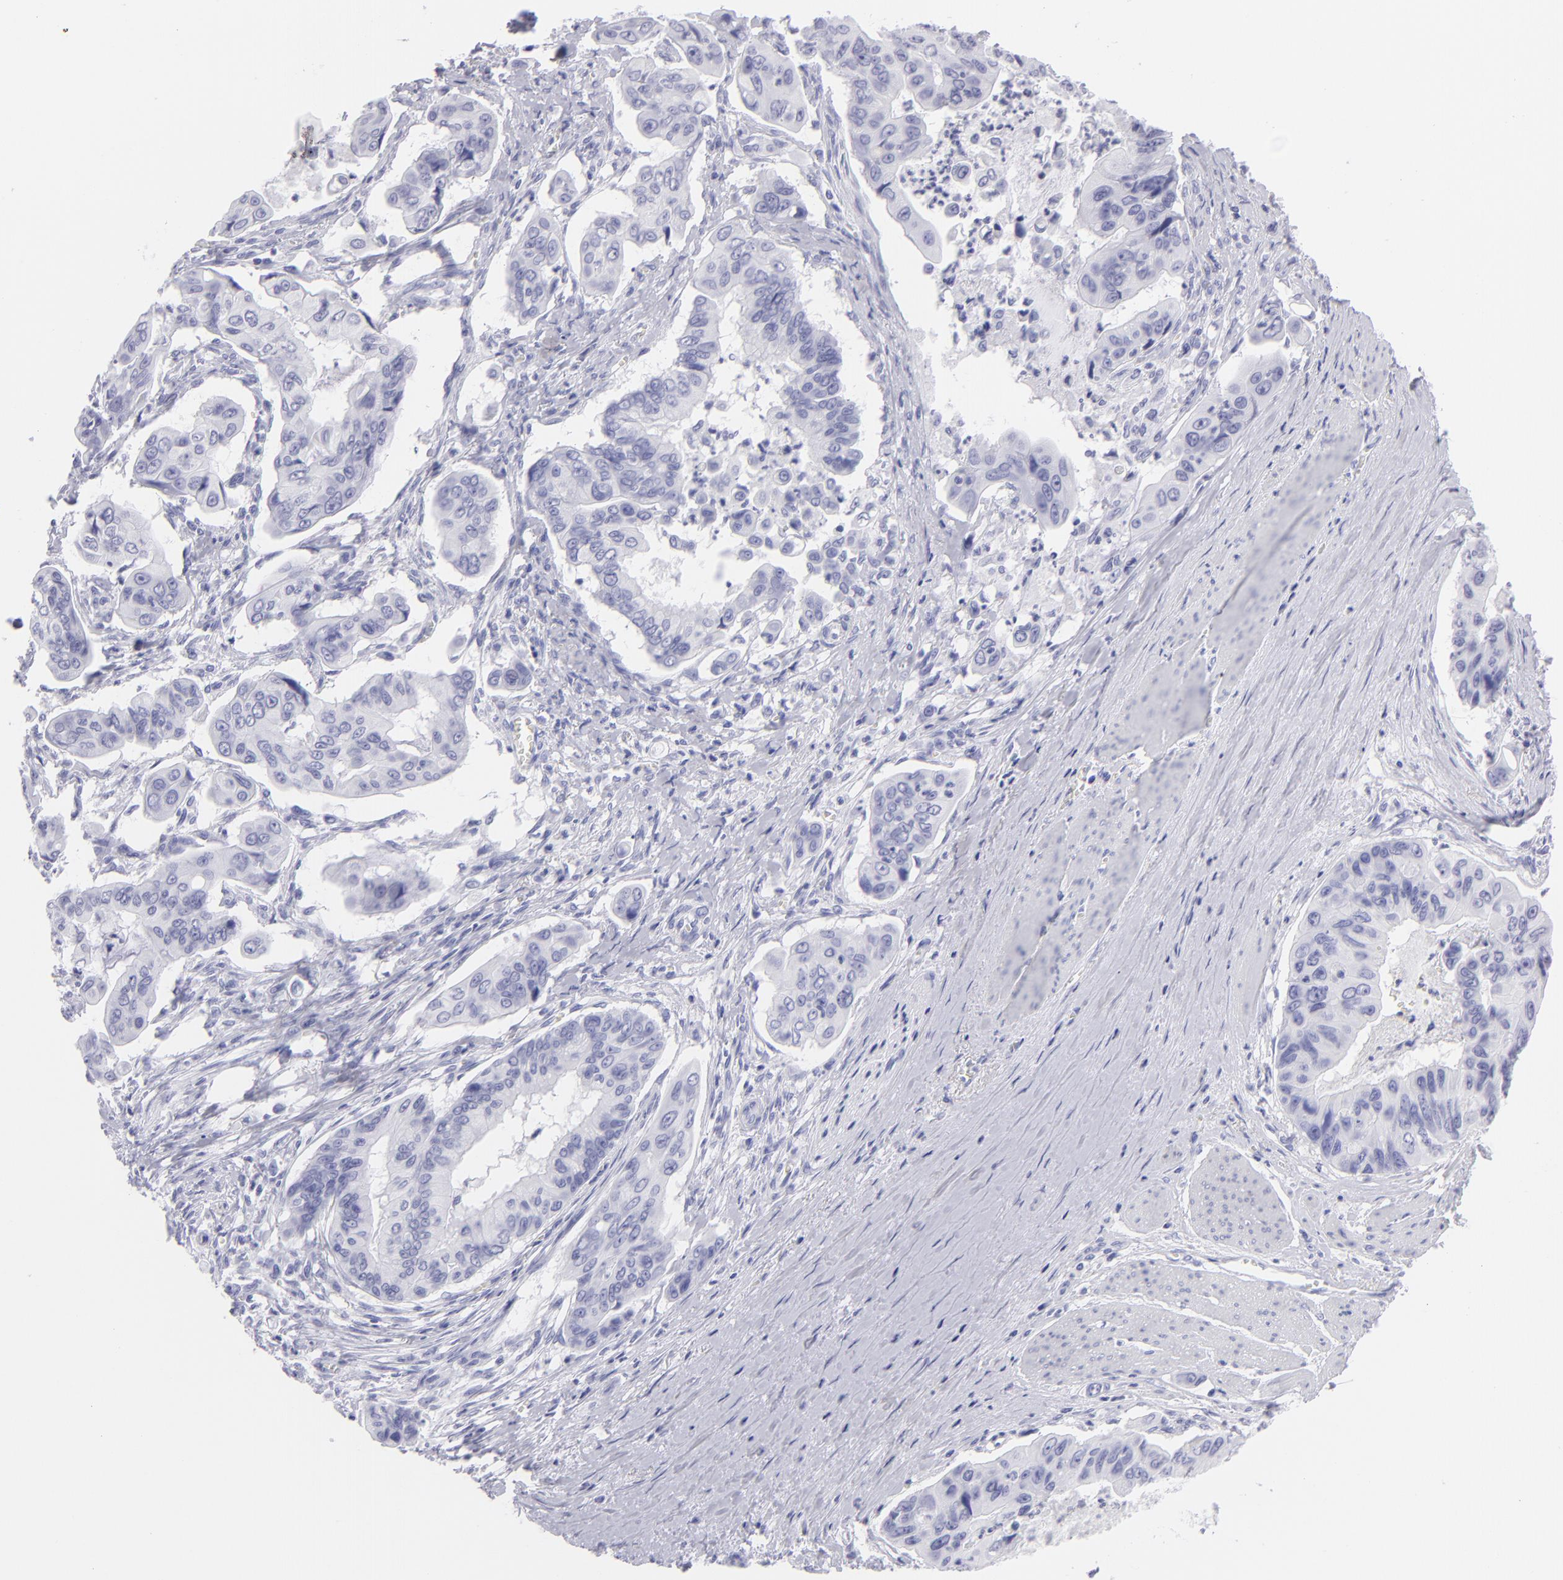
{"staining": {"intensity": "negative", "quantity": "none", "location": "none"}, "tissue": "stomach cancer", "cell_type": "Tumor cells", "image_type": "cancer", "snomed": [{"axis": "morphology", "description": "Adenocarcinoma, NOS"}, {"axis": "topography", "description": "Stomach, upper"}], "caption": "There is no significant expression in tumor cells of stomach cancer.", "gene": "SLC1A2", "patient": {"sex": "male", "age": 80}}